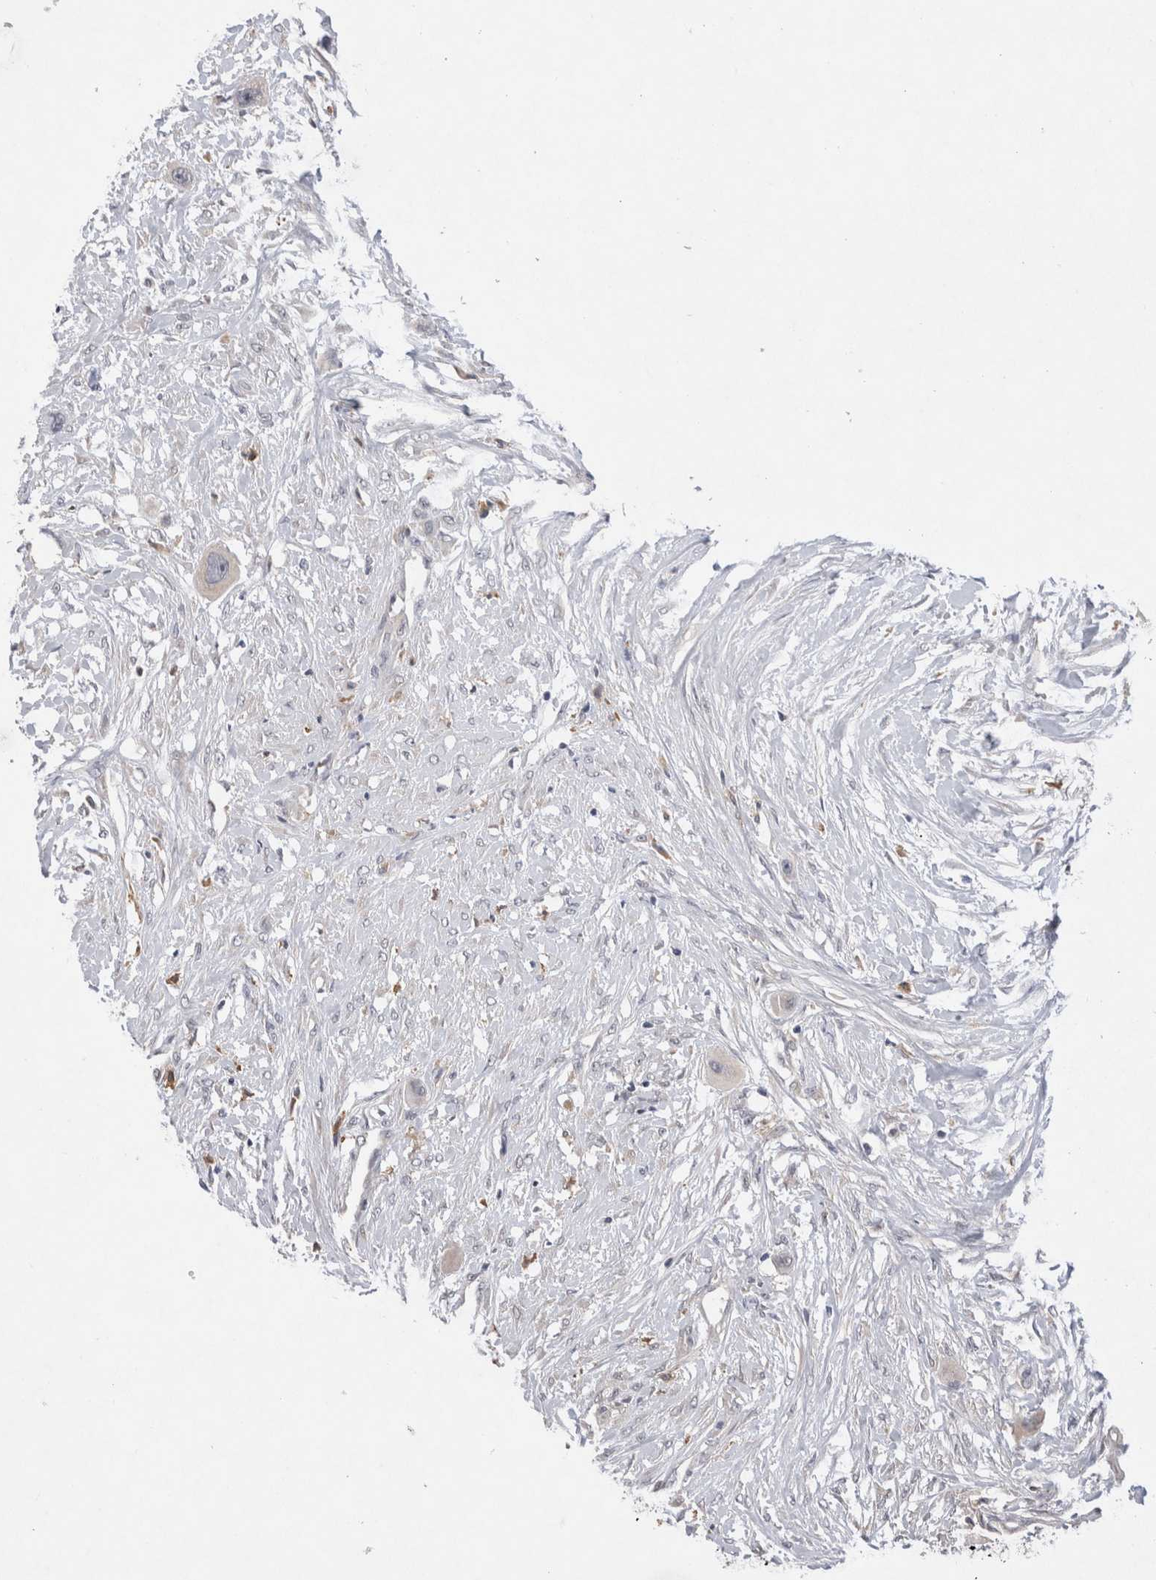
{"staining": {"intensity": "negative", "quantity": "none", "location": "none"}, "tissue": "colorectal cancer", "cell_type": "Tumor cells", "image_type": "cancer", "snomed": [{"axis": "morphology", "description": "Adenocarcinoma, NOS"}, {"axis": "topography", "description": "Colon"}], "caption": "Immunohistochemistry (IHC) micrograph of neoplastic tissue: adenocarcinoma (colorectal) stained with DAB (3,3'-diaminobenzidine) demonstrates no significant protein staining in tumor cells.", "gene": "VSIG4", "patient": {"sex": "female", "age": 57}}